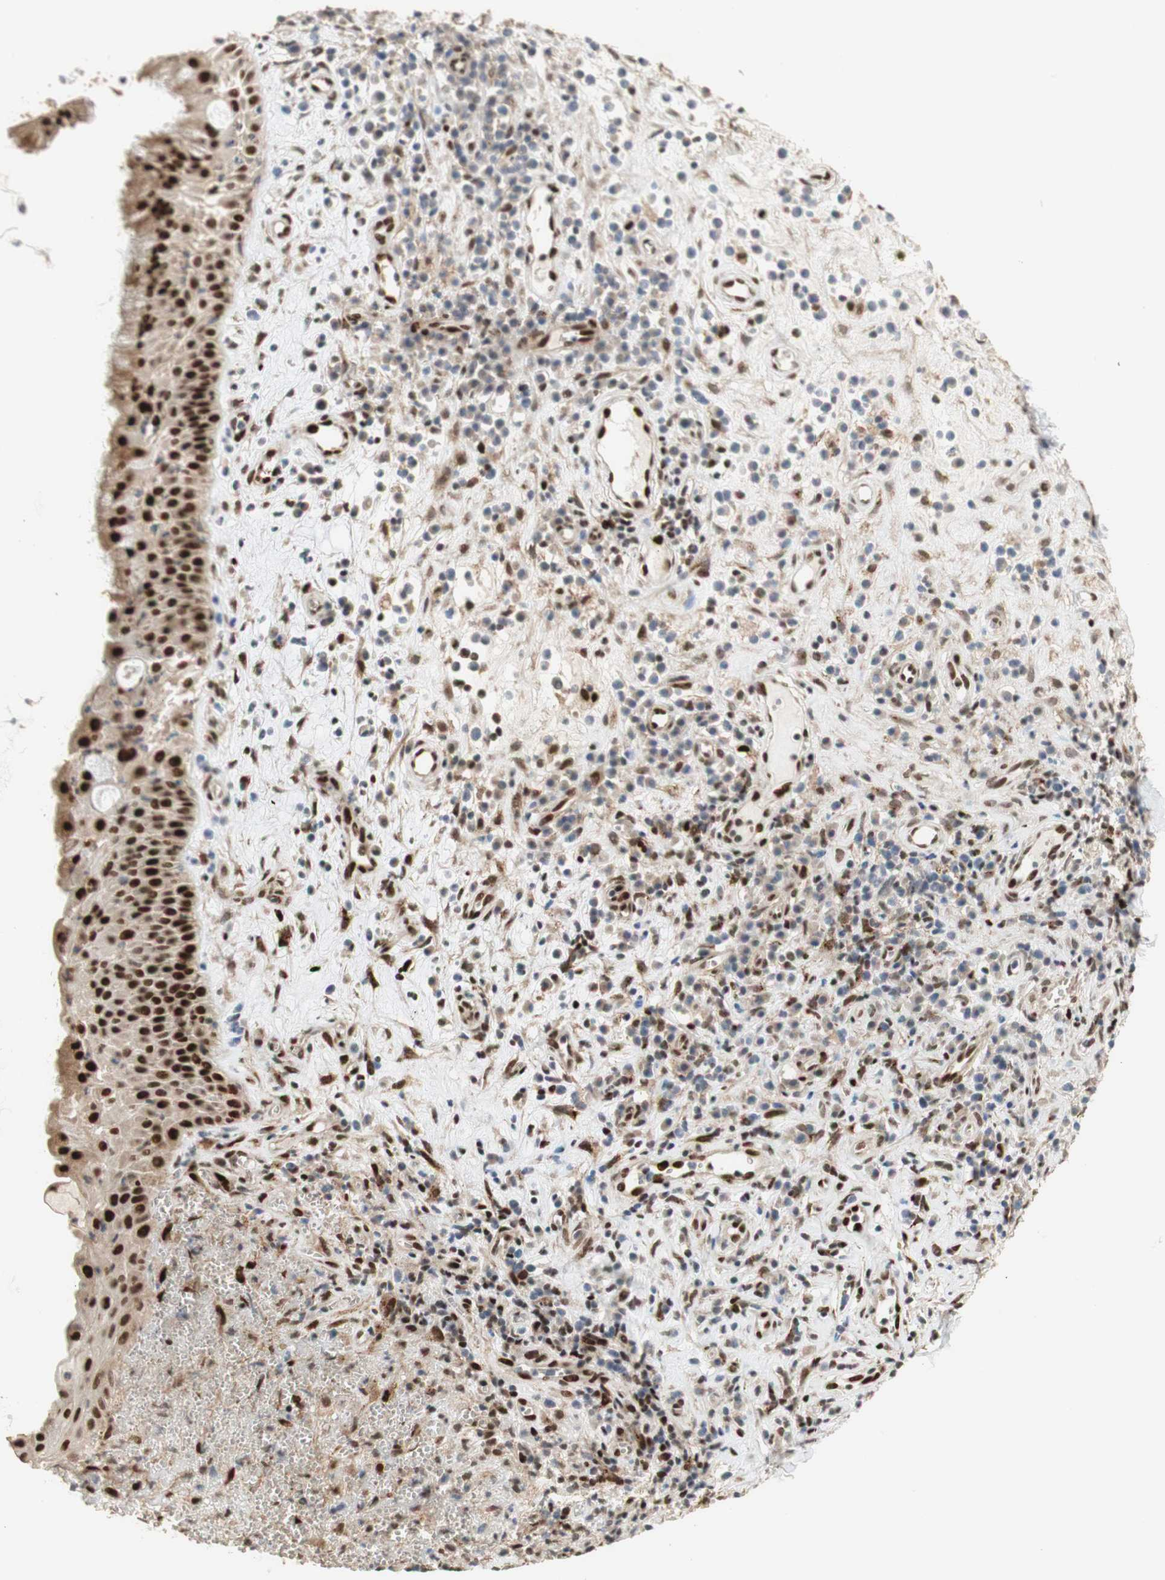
{"staining": {"intensity": "strong", "quantity": ">75%", "location": "nuclear"}, "tissue": "nasopharynx", "cell_type": "Respiratory epithelial cells", "image_type": "normal", "snomed": [{"axis": "morphology", "description": "Normal tissue, NOS"}, {"axis": "topography", "description": "Nasopharynx"}], "caption": "Protein staining shows strong nuclear positivity in approximately >75% of respiratory epithelial cells in unremarkable nasopharynx. The protein of interest is stained brown, and the nuclei are stained in blue (DAB IHC with brightfield microscopy, high magnification).", "gene": "FOXP1", "patient": {"sex": "female", "age": 51}}